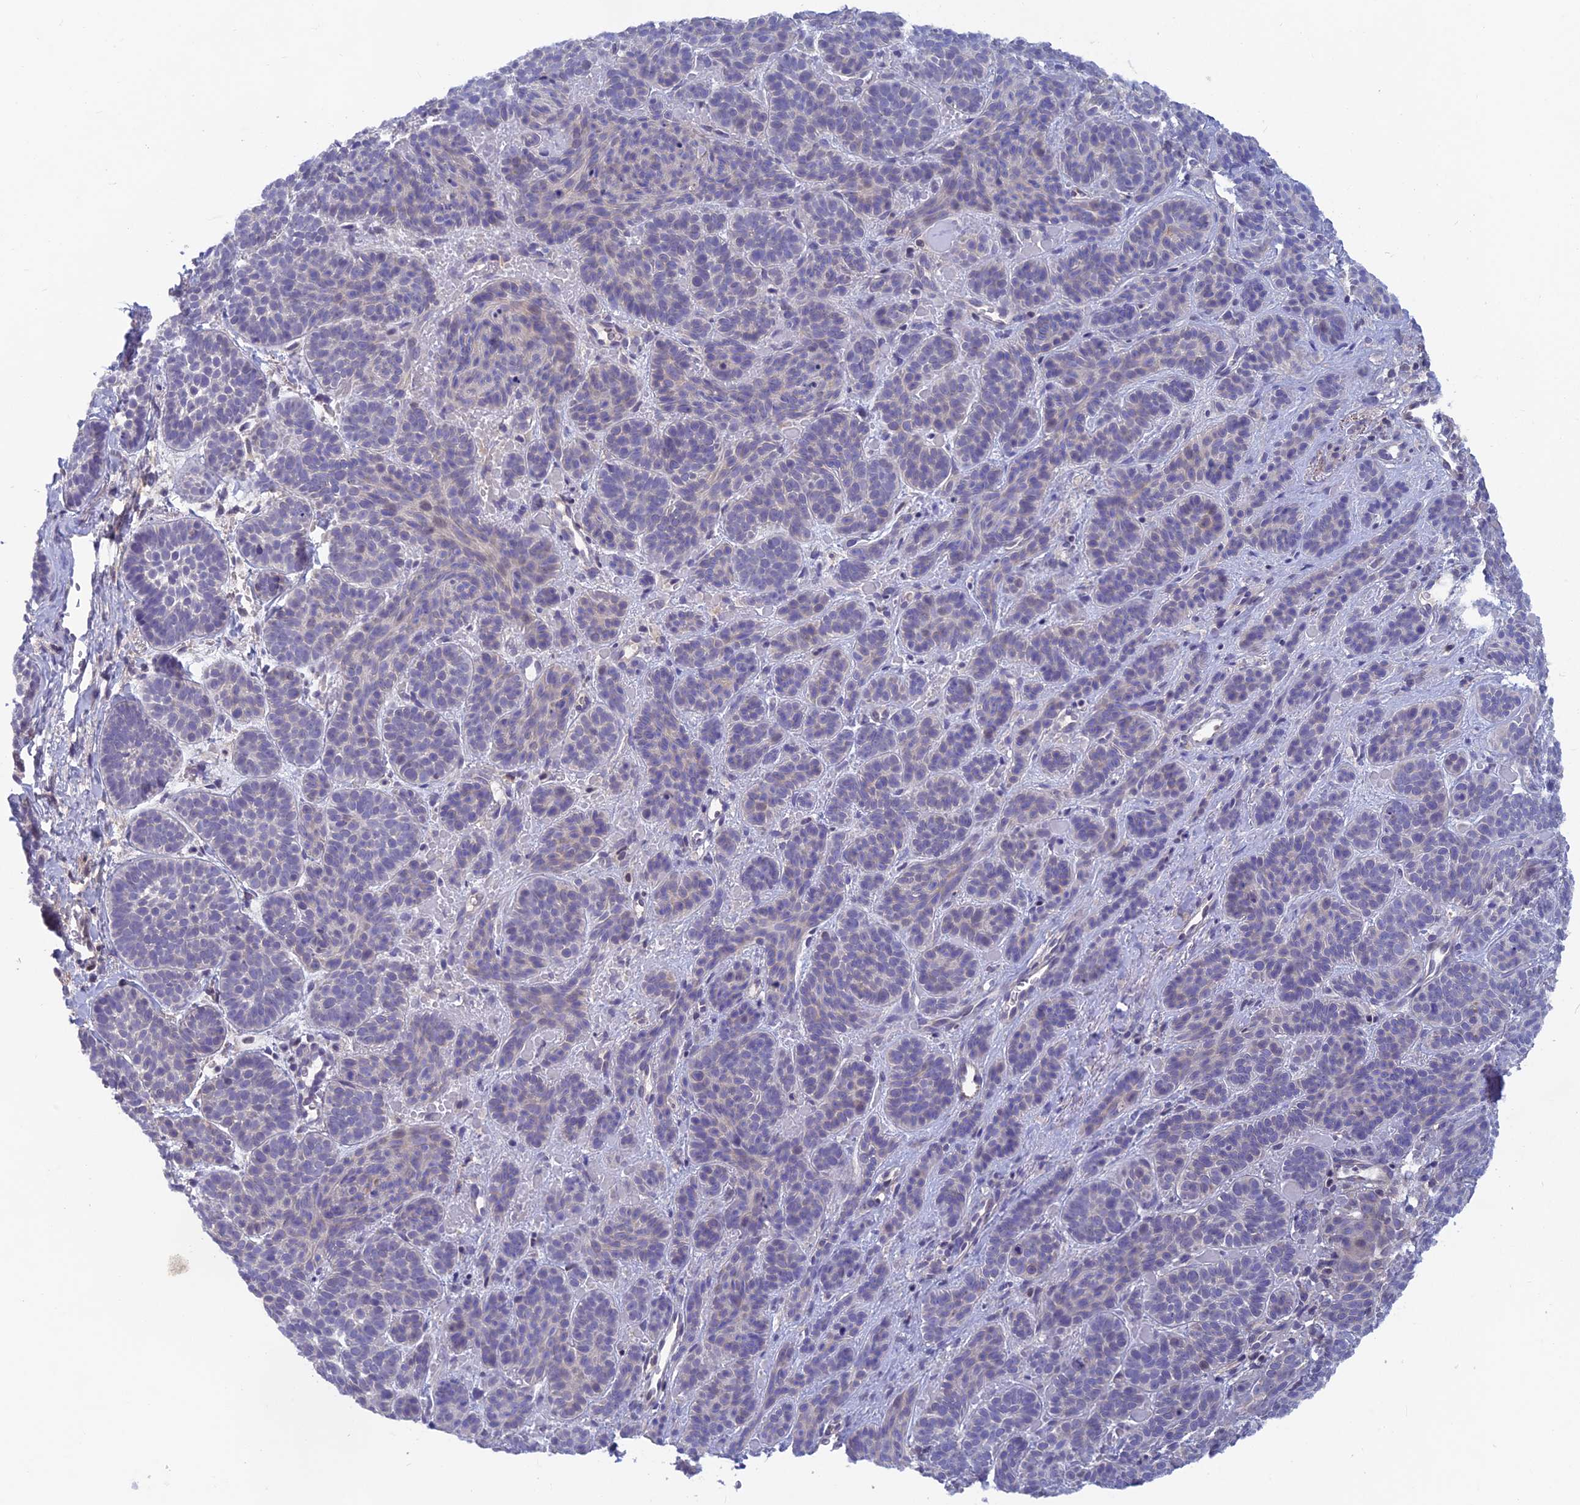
{"staining": {"intensity": "negative", "quantity": "none", "location": "none"}, "tissue": "skin cancer", "cell_type": "Tumor cells", "image_type": "cancer", "snomed": [{"axis": "morphology", "description": "Basal cell carcinoma"}, {"axis": "topography", "description": "Skin"}], "caption": "This is an immunohistochemistry (IHC) histopathology image of human skin cancer. There is no expression in tumor cells.", "gene": "HECA", "patient": {"sex": "male", "age": 85}}